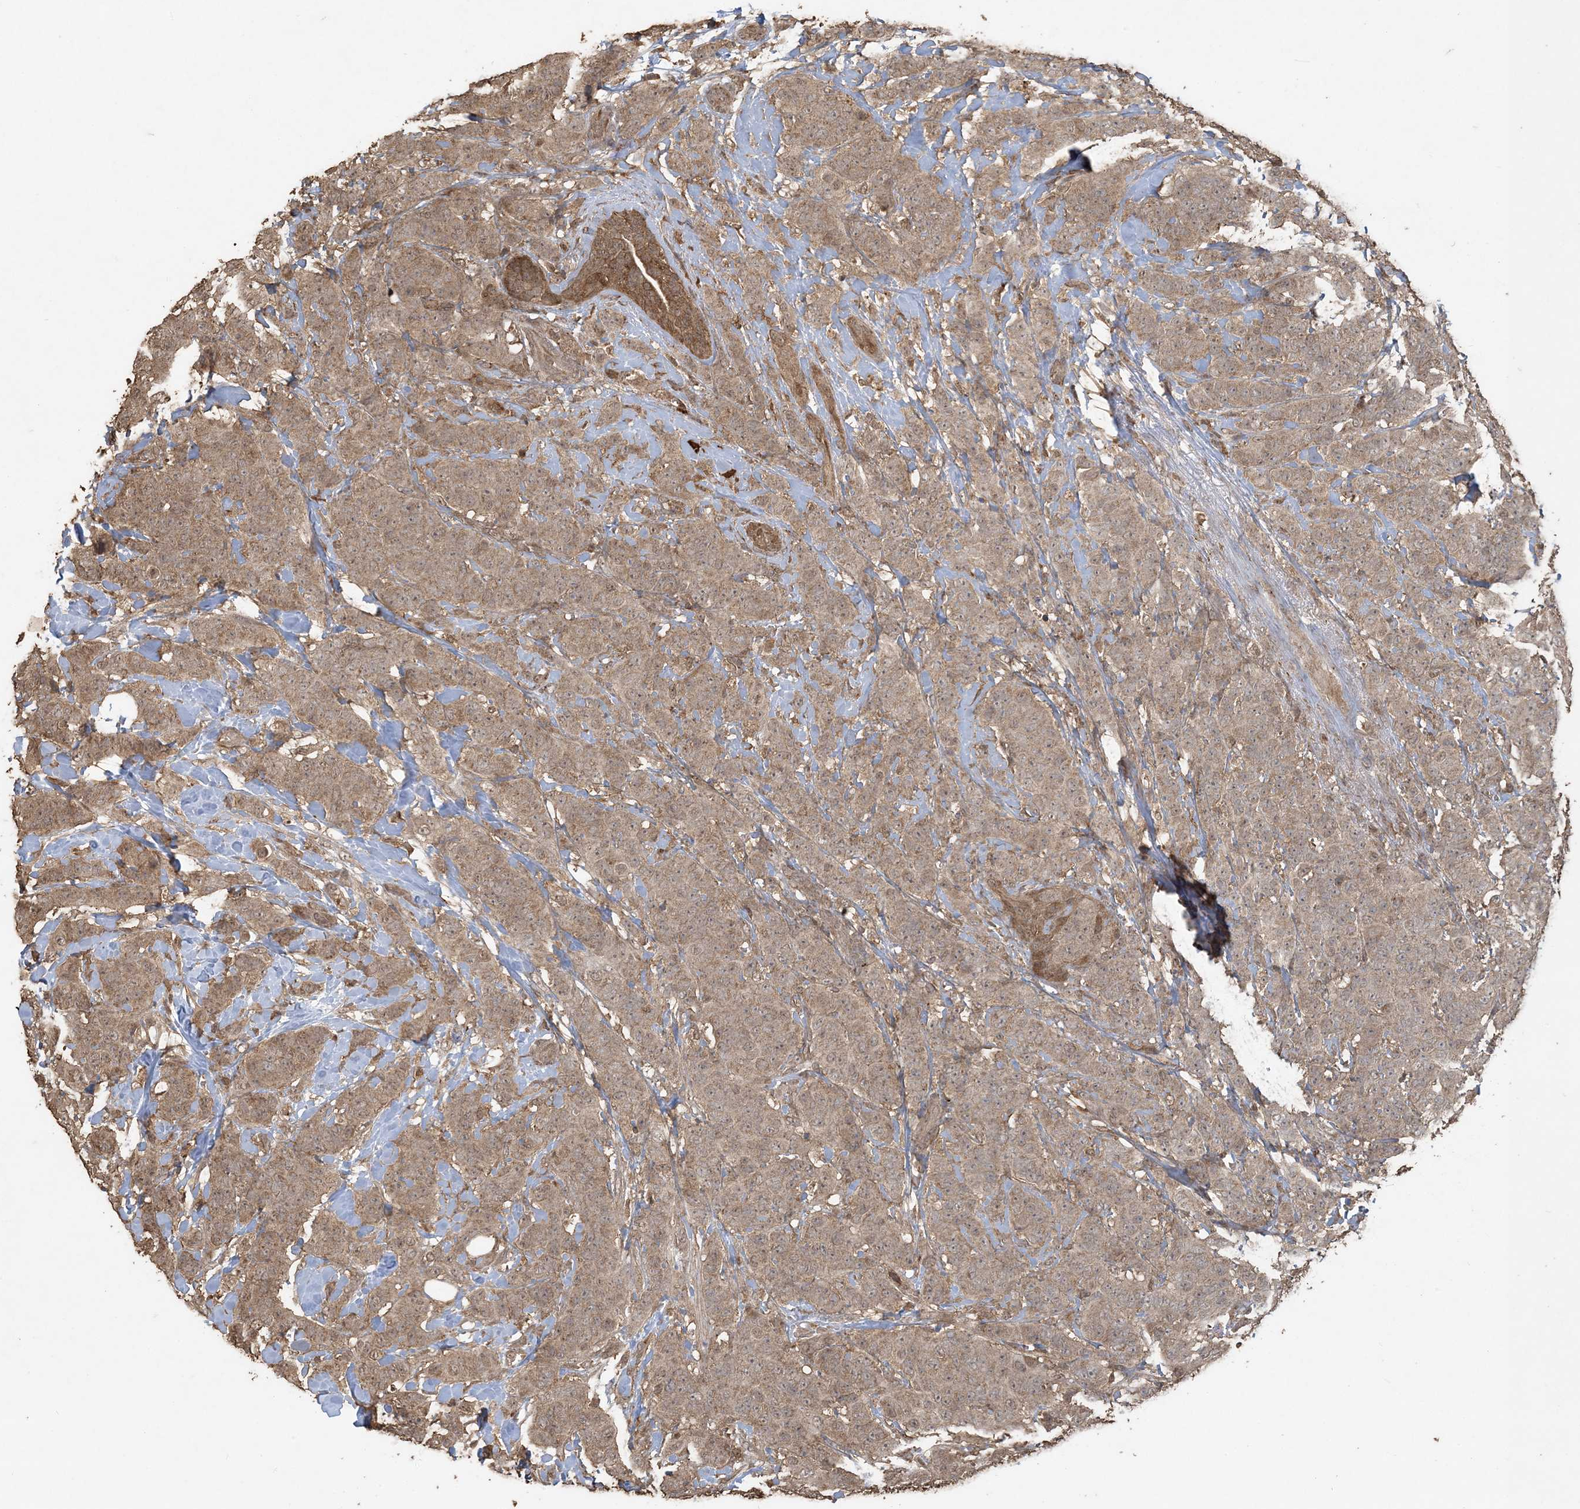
{"staining": {"intensity": "moderate", "quantity": ">75%", "location": "cytoplasmic/membranous"}, "tissue": "breast cancer", "cell_type": "Tumor cells", "image_type": "cancer", "snomed": [{"axis": "morphology", "description": "Normal tissue, NOS"}, {"axis": "morphology", "description": "Duct carcinoma"}, {"axis": "topography", "description": "Breast"}], "caption": "This micrograph displays breast cancer stained with immunohistochemistry (IHC) to label a protein in brown. The cytoplasmic/membranous of tumor cells show moderate positivity for the protein. Nuclei are counter-stained blue.", "gene": "EFCAB8", "patient": {"sex": "female", "age": 40}}